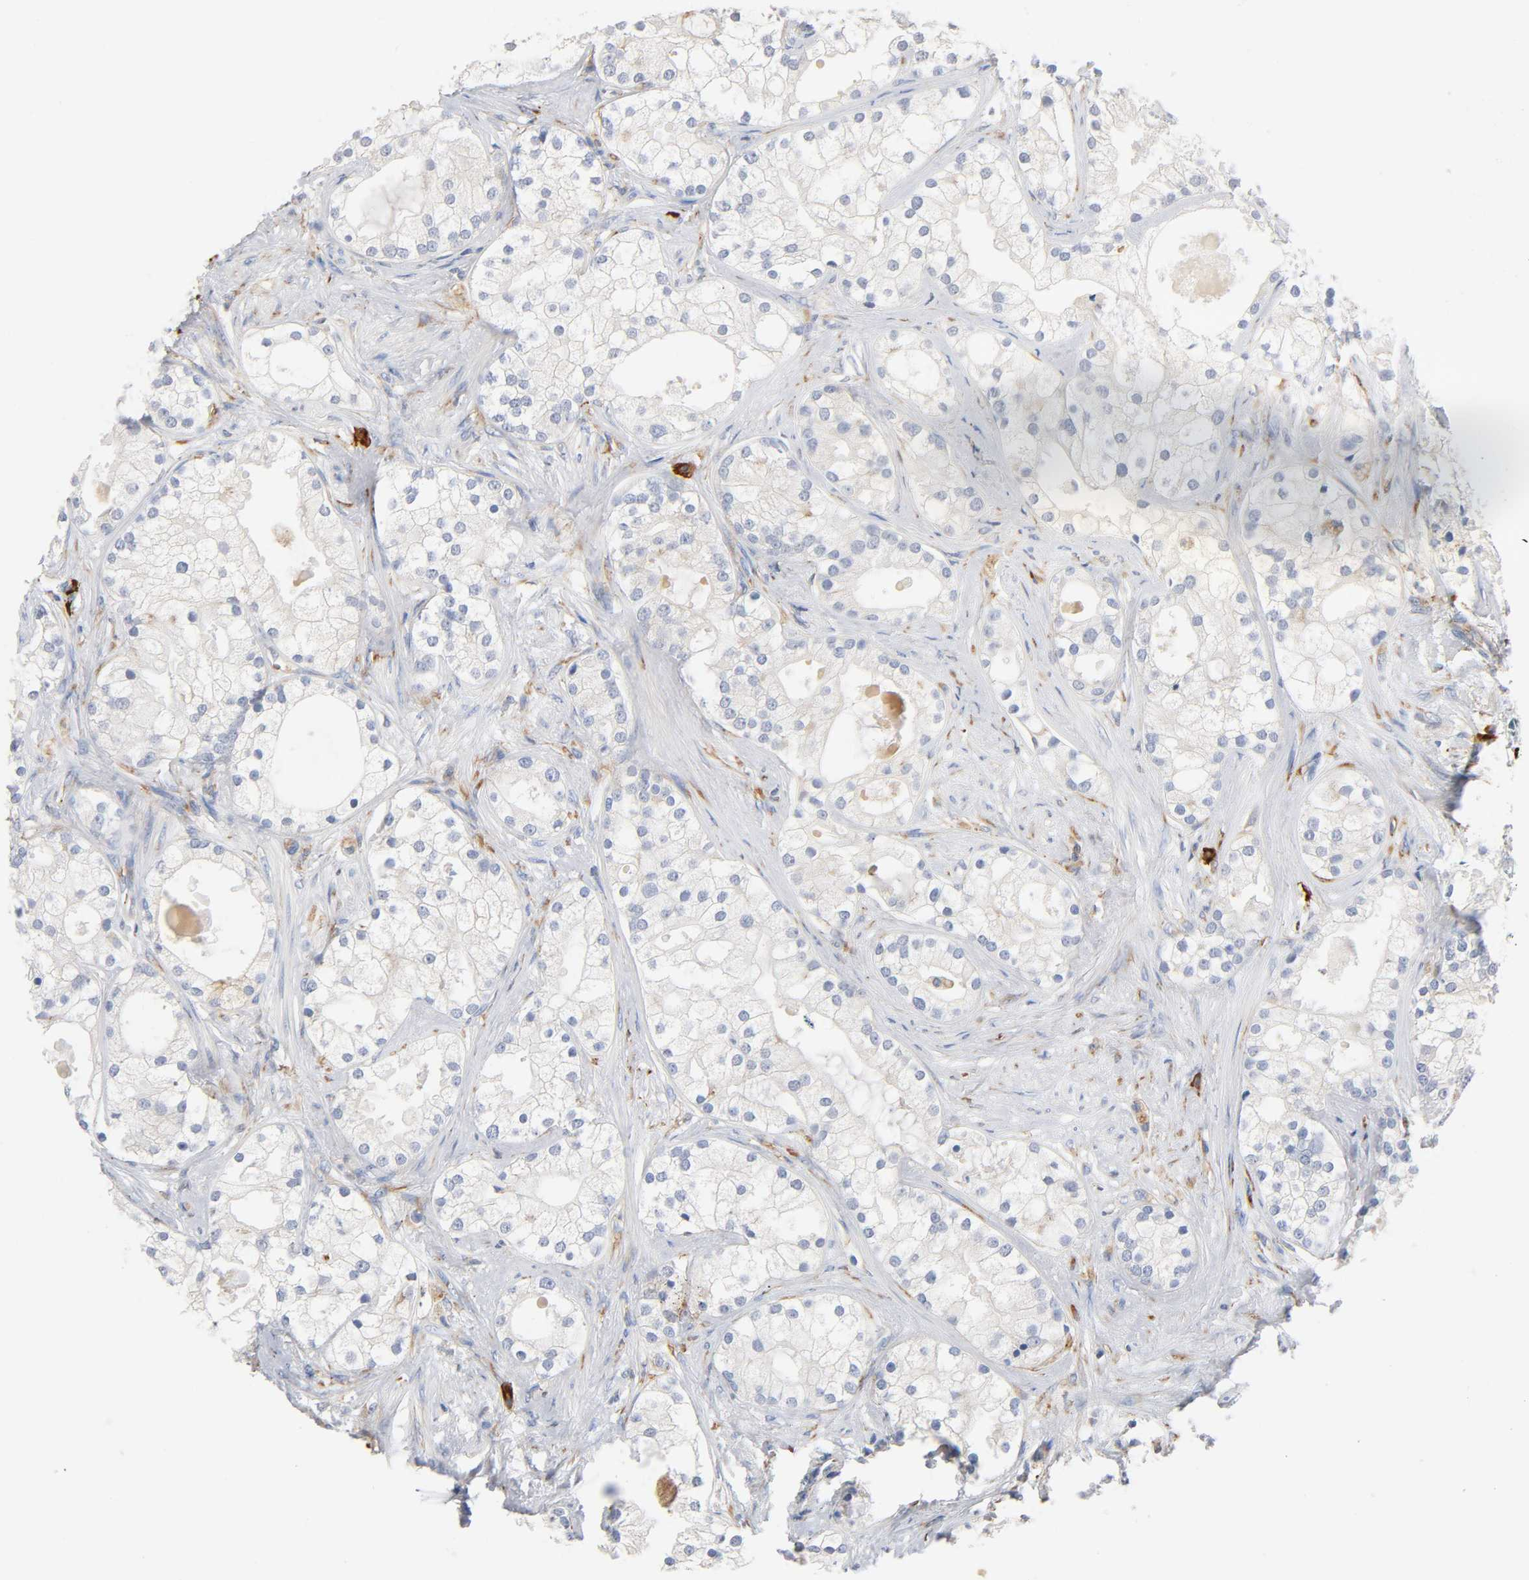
{"staining": {"intensity": "negative", "quantity": "none", "location": "none"}, "tissue": "prostate cancer", "cell_type": "Tumor cells", "image_type": "cancer", "snomed": [{"axis": "morphology", "description": "Adenocarcinoma, Low grade"}, {"axis": "topography", "description": "Prostate"}], "caption": "Immunohistochemistry photomicrograph of prostate cancer stained for a protein (brown), which demonstrates no positivity in tumor cells.", "gene": "UCKL1", "patient": {"sex": "male", "age": 58}}